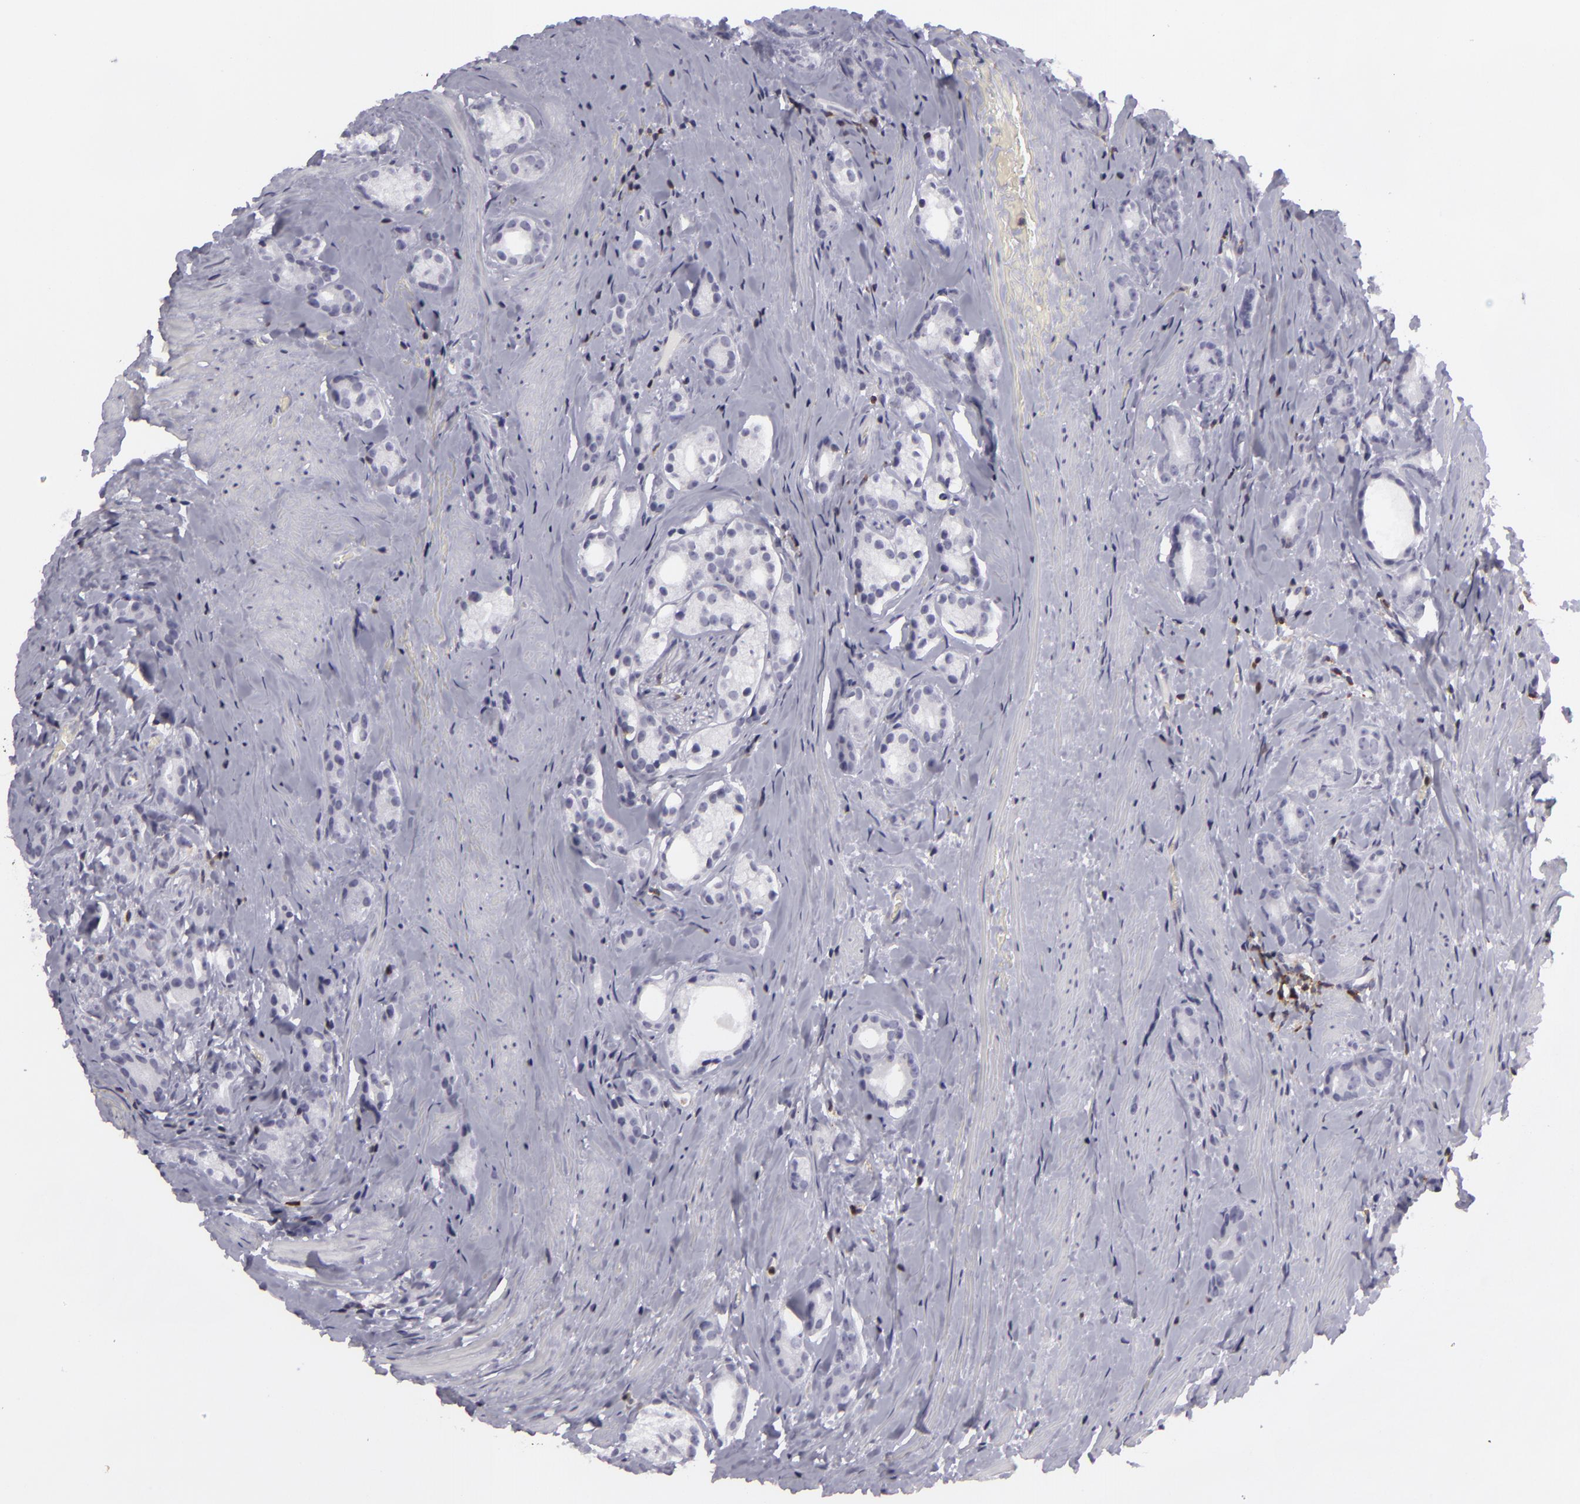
{"staining": {"intensity": "negative", "quantity": "none", "location": "none"}, "tissue": "prostate cancer", "cell_type": "Tumor cells", "image_type": "cancer", "snomed": [{"axis": "morphology", "description": "Adenocarcinoma, Medium grade"}, {"axis": "topography", "description": "Prostate"}], "caption": "Protein analysis of prostate cancer demonstrates no significant staining in tumor cells.", "gene": "KCNAB2", "patient": {"sex": "male", "age": 59}}